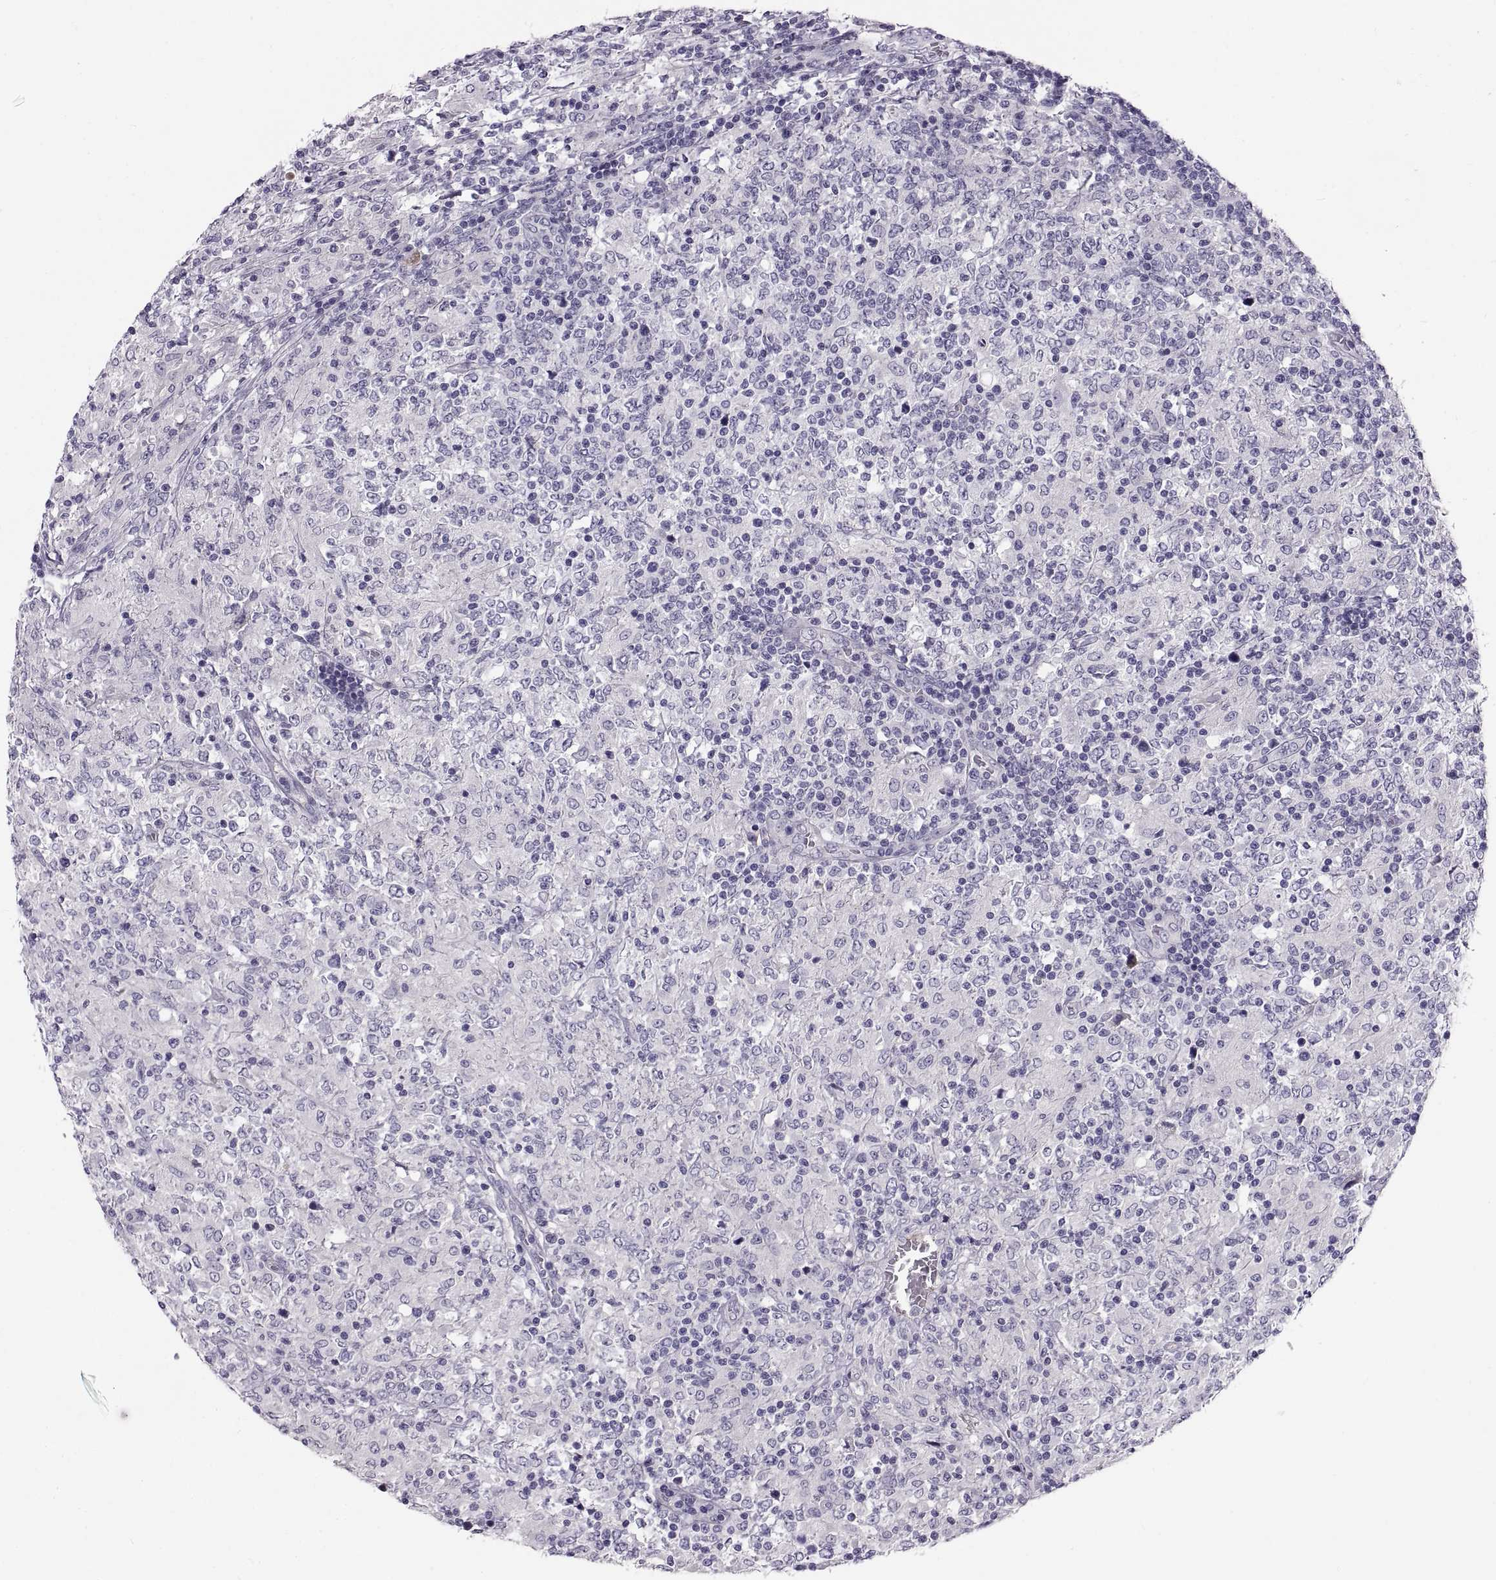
{"staining": {"intensity": "negative", "quantity": "none", "location": "none"}, "tissue": "lymphoma", "cell_type": "Tumor cells", "image_type": "cancer", "snomed": [{"axis": "morphology", "description": "Malignant lymphoma, non-Hodgkin's type, High grade"}, {"axis": "topography", "description": "Lymph node"}], "caption": "A histopathology image of human lymphoma is negative for staining in tumor cells.", "gene": "ADAM32", "patient": {"sex": "female", "age": 84}}